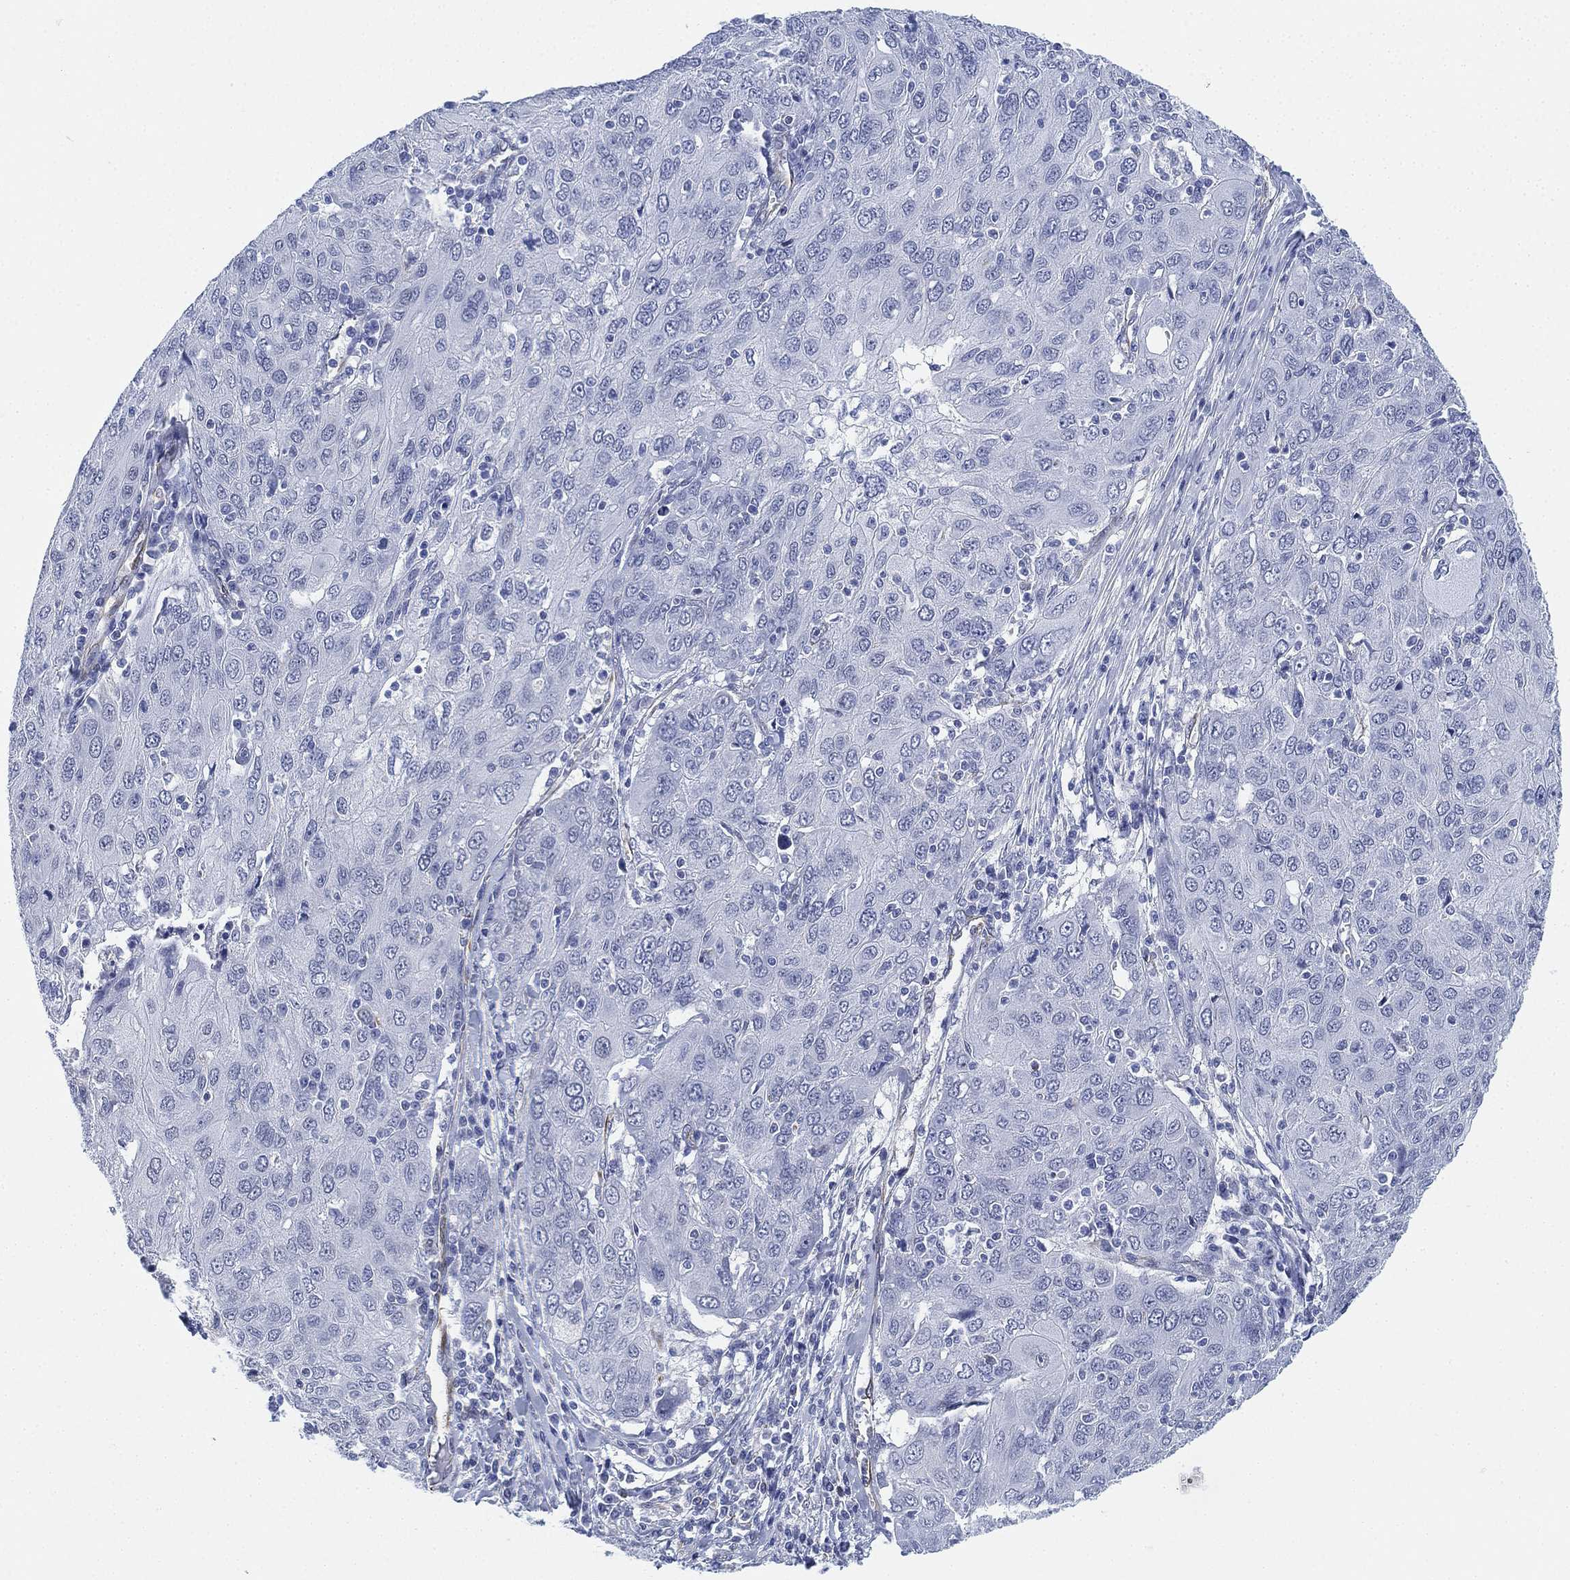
{"staining": {"intensity": "negative", "quantity": "none", "location": "none"}, "tissue": "ovarian cancer", "cell_type": "Tumor cells", "image_type": "cancer", "snomed": [{"axis": "morphology", "description": "Carcinoma, endometroid"}, {"axis": "topography", "description": "Ovary"}], "caption": "The histopathology image demonstrates no significant staining in tumor cells of ovarian cancer (endometroid carcinoma).", "gene": "PSKH2", "patient": {"sex": "female", "age": 50}}